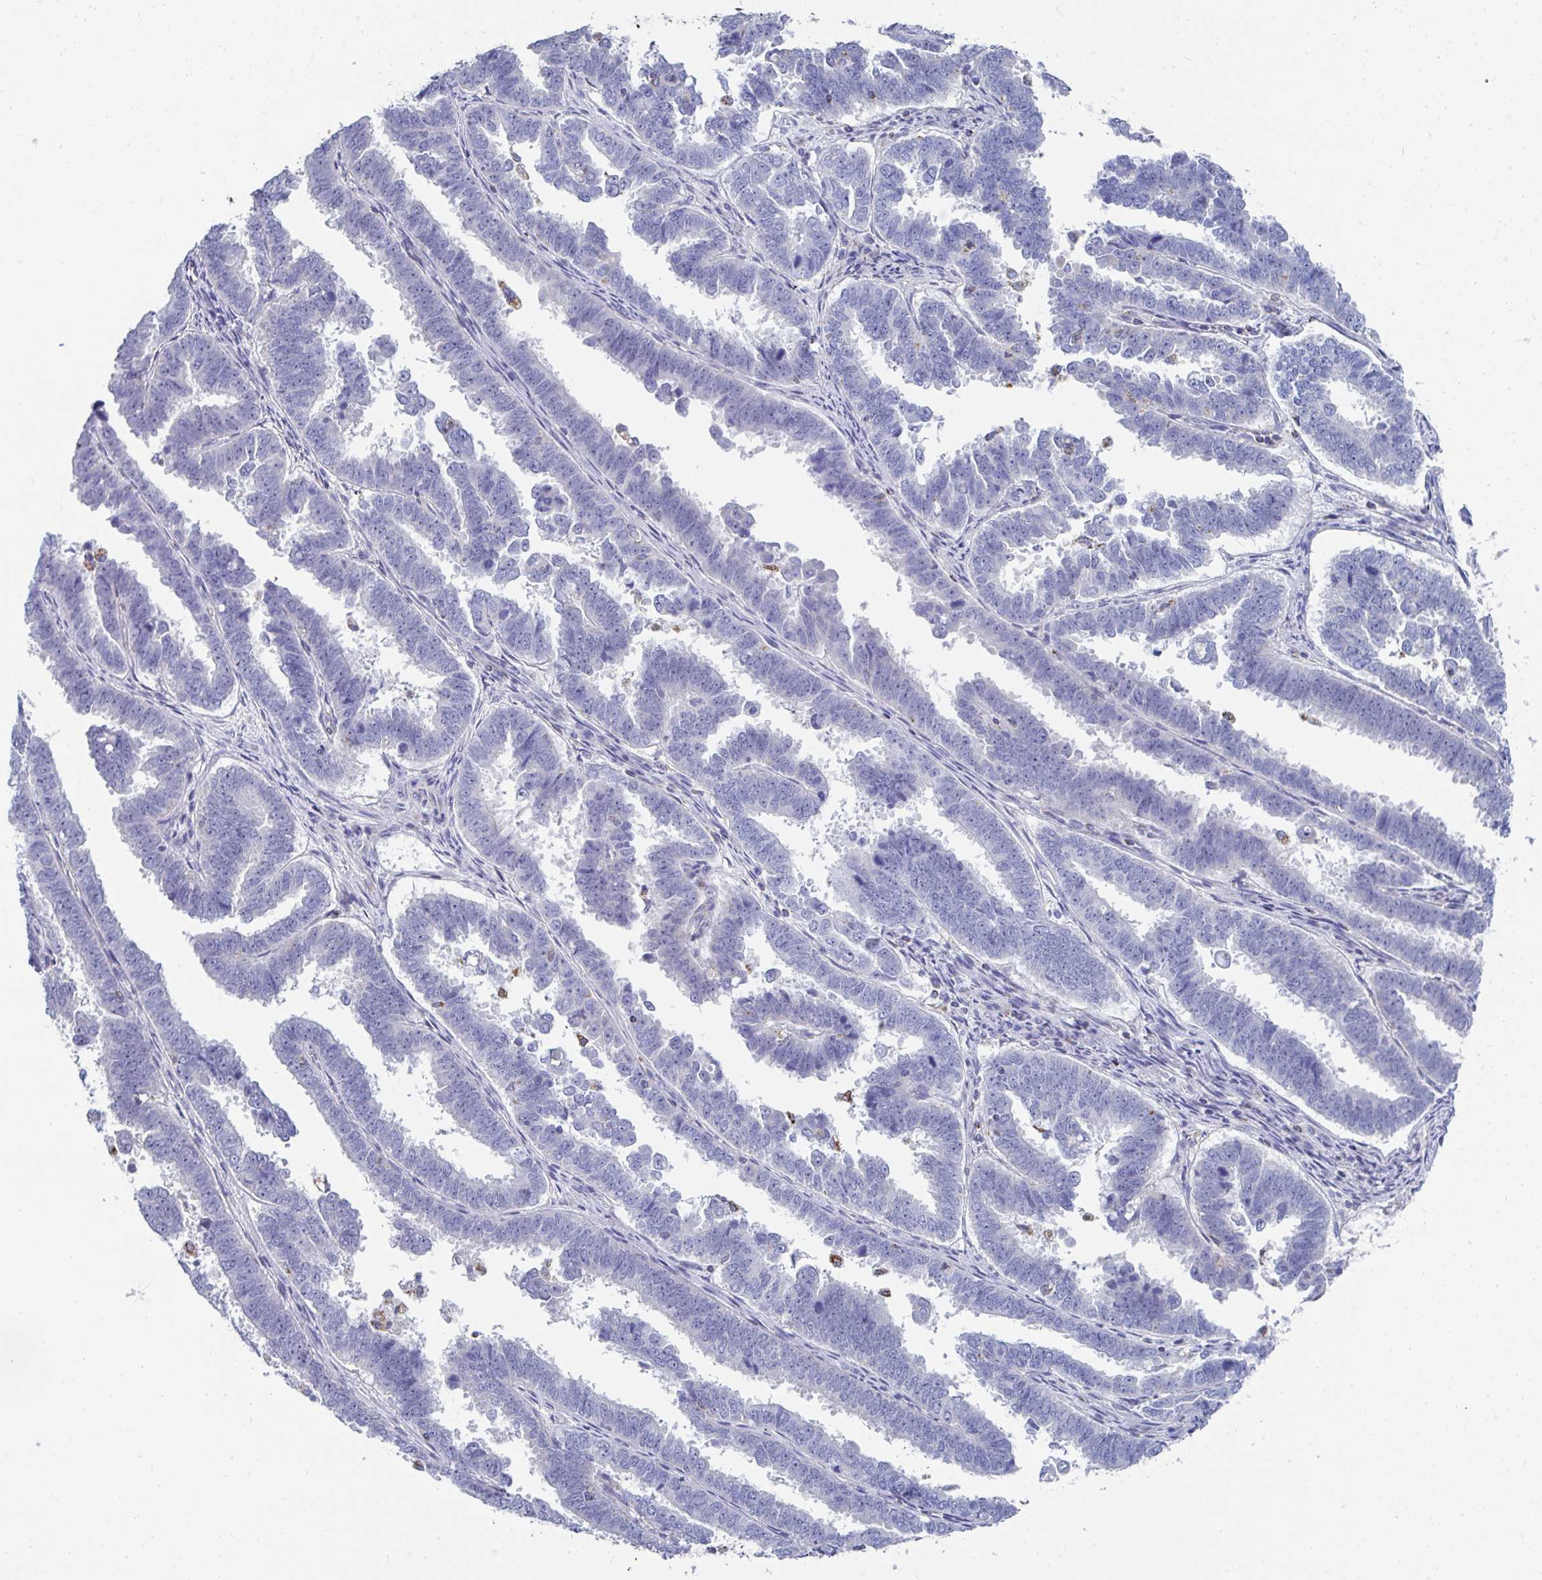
{"staining": {"intensity": "negative", "quantity": "none", "location": "none"}, "tissue": "endometrial cancer", "cell_type": "Tumor cells", "image_type": "cancer", "snomed": [{"axis": "morphology", "description": "Adenocarcinoma, NOS"}, {"axis": "topography", "description": "Endometrium"}], "caption": "Image shows no significant protein positivity in tumor cells of endometrial adenocarcinoma.", "gene": "MGAM2", "patient": {"sex": "female", "age": 75}}